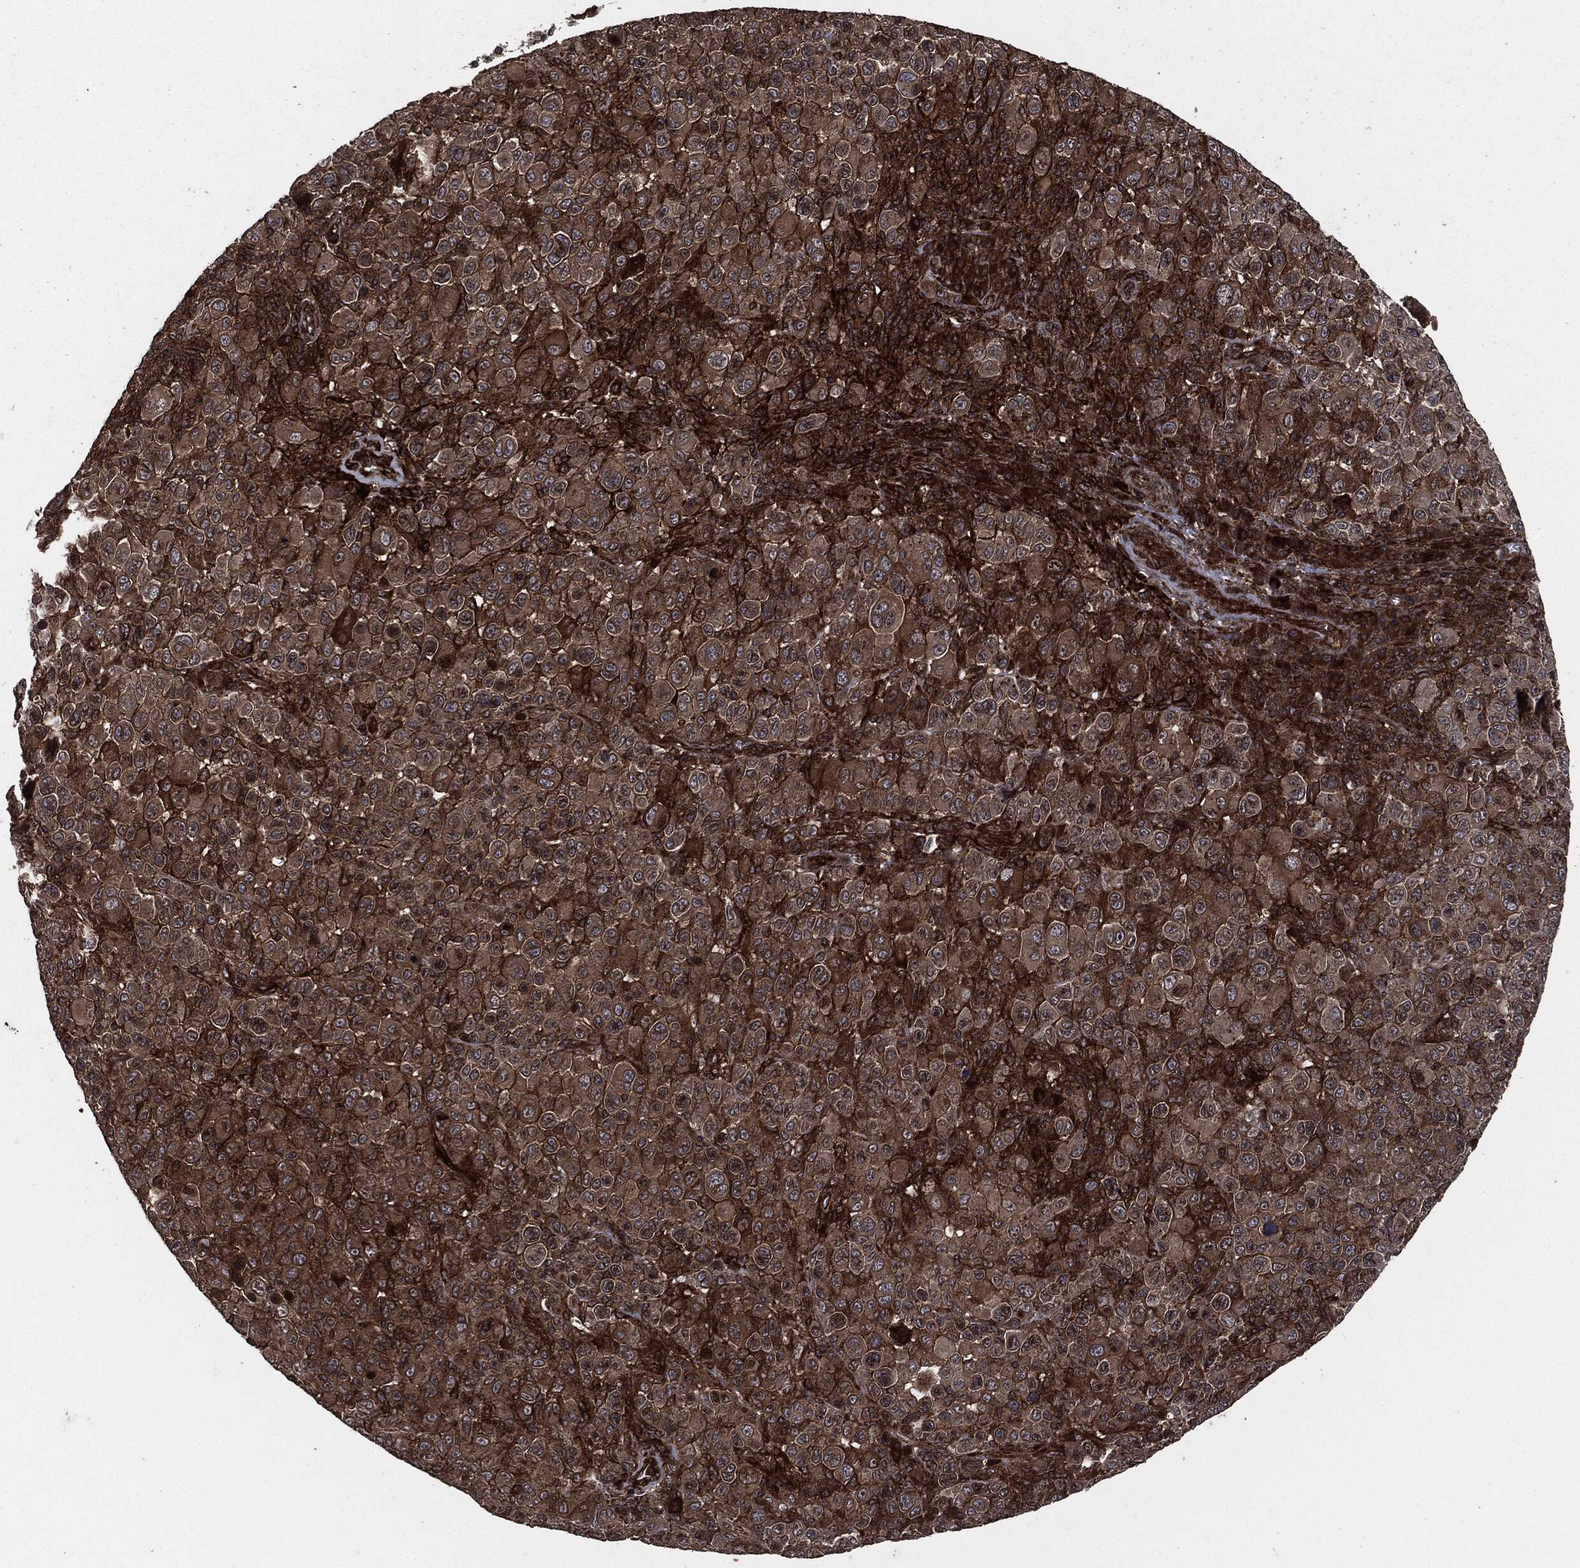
{"staining": {"intensity": "moderate", "quantity": ">75%", "location": "cytoplasmic/membranous"}, "tissue": "melanoma", "cell_type": "Tumor cells", "image_type": "cancer", "snomed": [{"axis": "morphology", "description": "Malignant melanoma, NOS"}, {"axis": "topography", "description": "Skin"}], "caption": "The histopathology image exhibits a brown stain indicating the presence of a protein in the cytoplasmic/membranous of tumor cells in melanoma.", "gene": "IFIT1", "patient": {"sex": "female", "age": 57}}